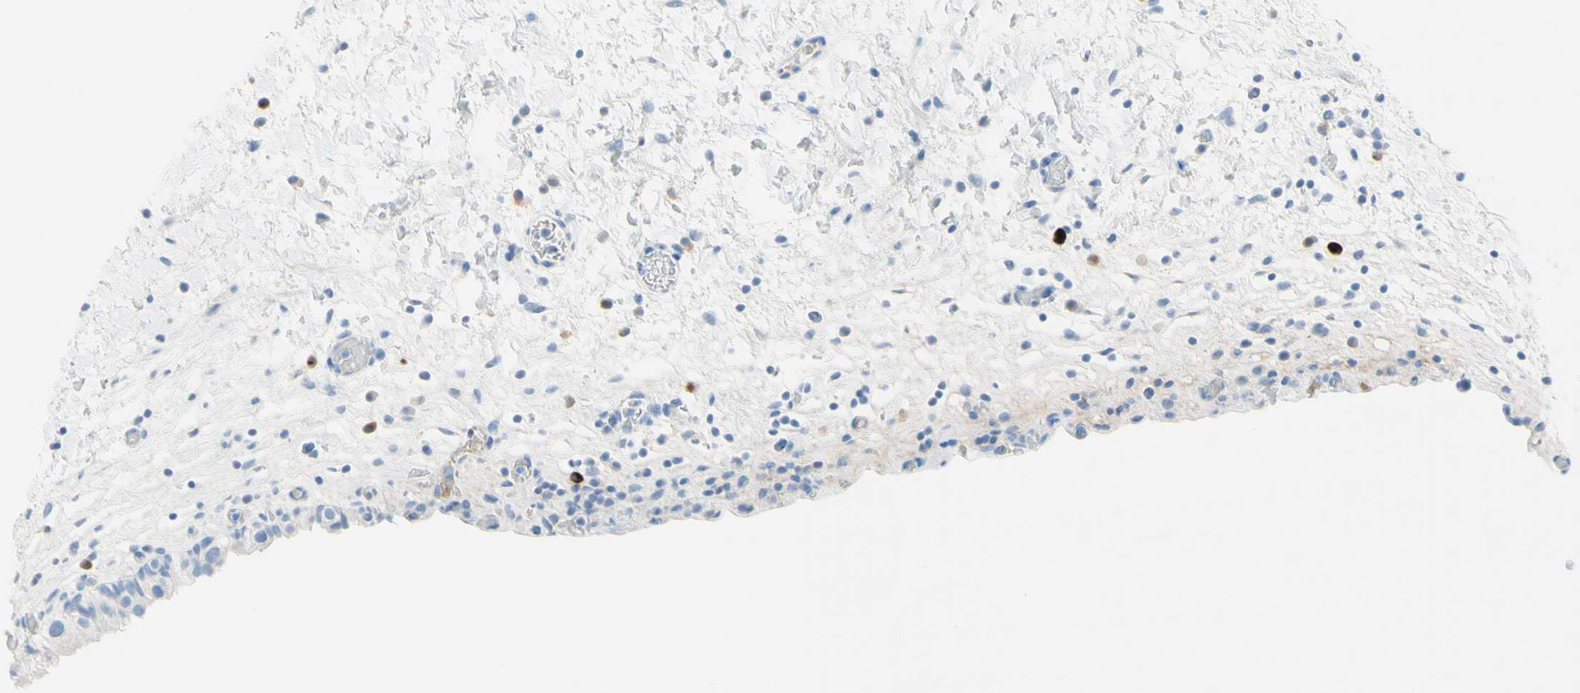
{"staining": {"intensity": "negative", "quantity": "none", "location": "none"}, "tissue": "urinary bladder", "cell_type": "Urothelial cells", "image_type": "normal", "snomed": [{"axis": "morphology", "description": "Normal tissue, NOS"}, {"axis": "topography", "description": "Urinary bladder"}], "caption": "A photomicrograph of urinary bladder stained for a protein shows no brown staining in urothelial cells. Brightfield microscopy of immunohistochemistry stained with DAB (brown) and hematoxylin (blue), captured at high magnification.", "gene": "IL6ST", "patient": {"sex": "female", "age": 64}}